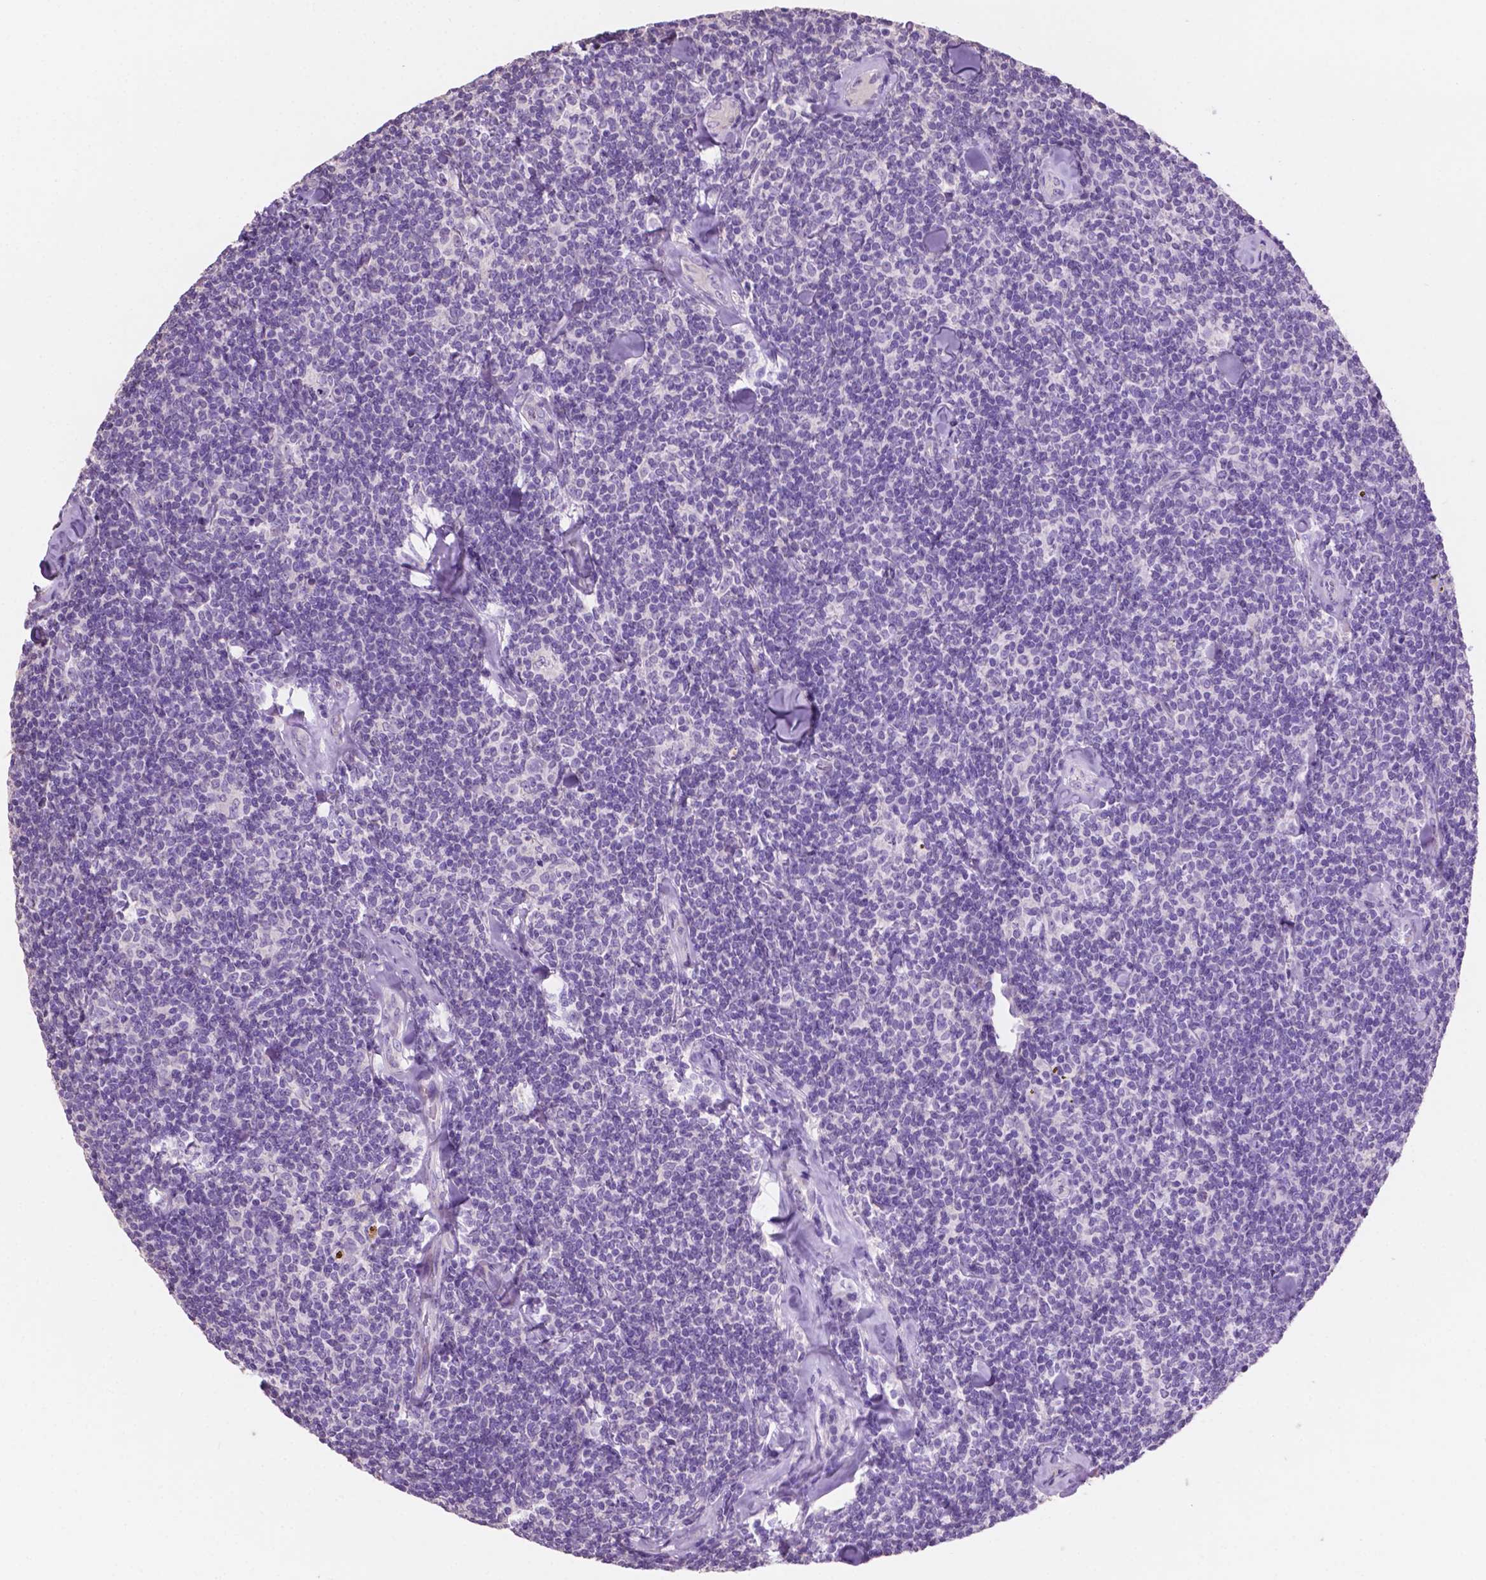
{"staining": {"intensity": "negative", "quantity": "none", "location": "none"}, "tissue": "lymphoma", "cell_type": "Tumor cells", "image_type": "cancer", "snomed": [{"axis": "morphology", "description": "Malignant lymphoma, non-Hodgkin's type, Low grade"}, {"axis": "topography", "description": "Lymph node"}], "caption": "Protein analysis of lymphoma exhibits no significant staining in tumor cells. The staining was performed using DAB to visualize the protein expression in brown, while the nuclei were stained in blue with hematoxylin (Magnification: 20x).", "gene": "CLDN17", "patient": {"sex": "female", "age": 56}}